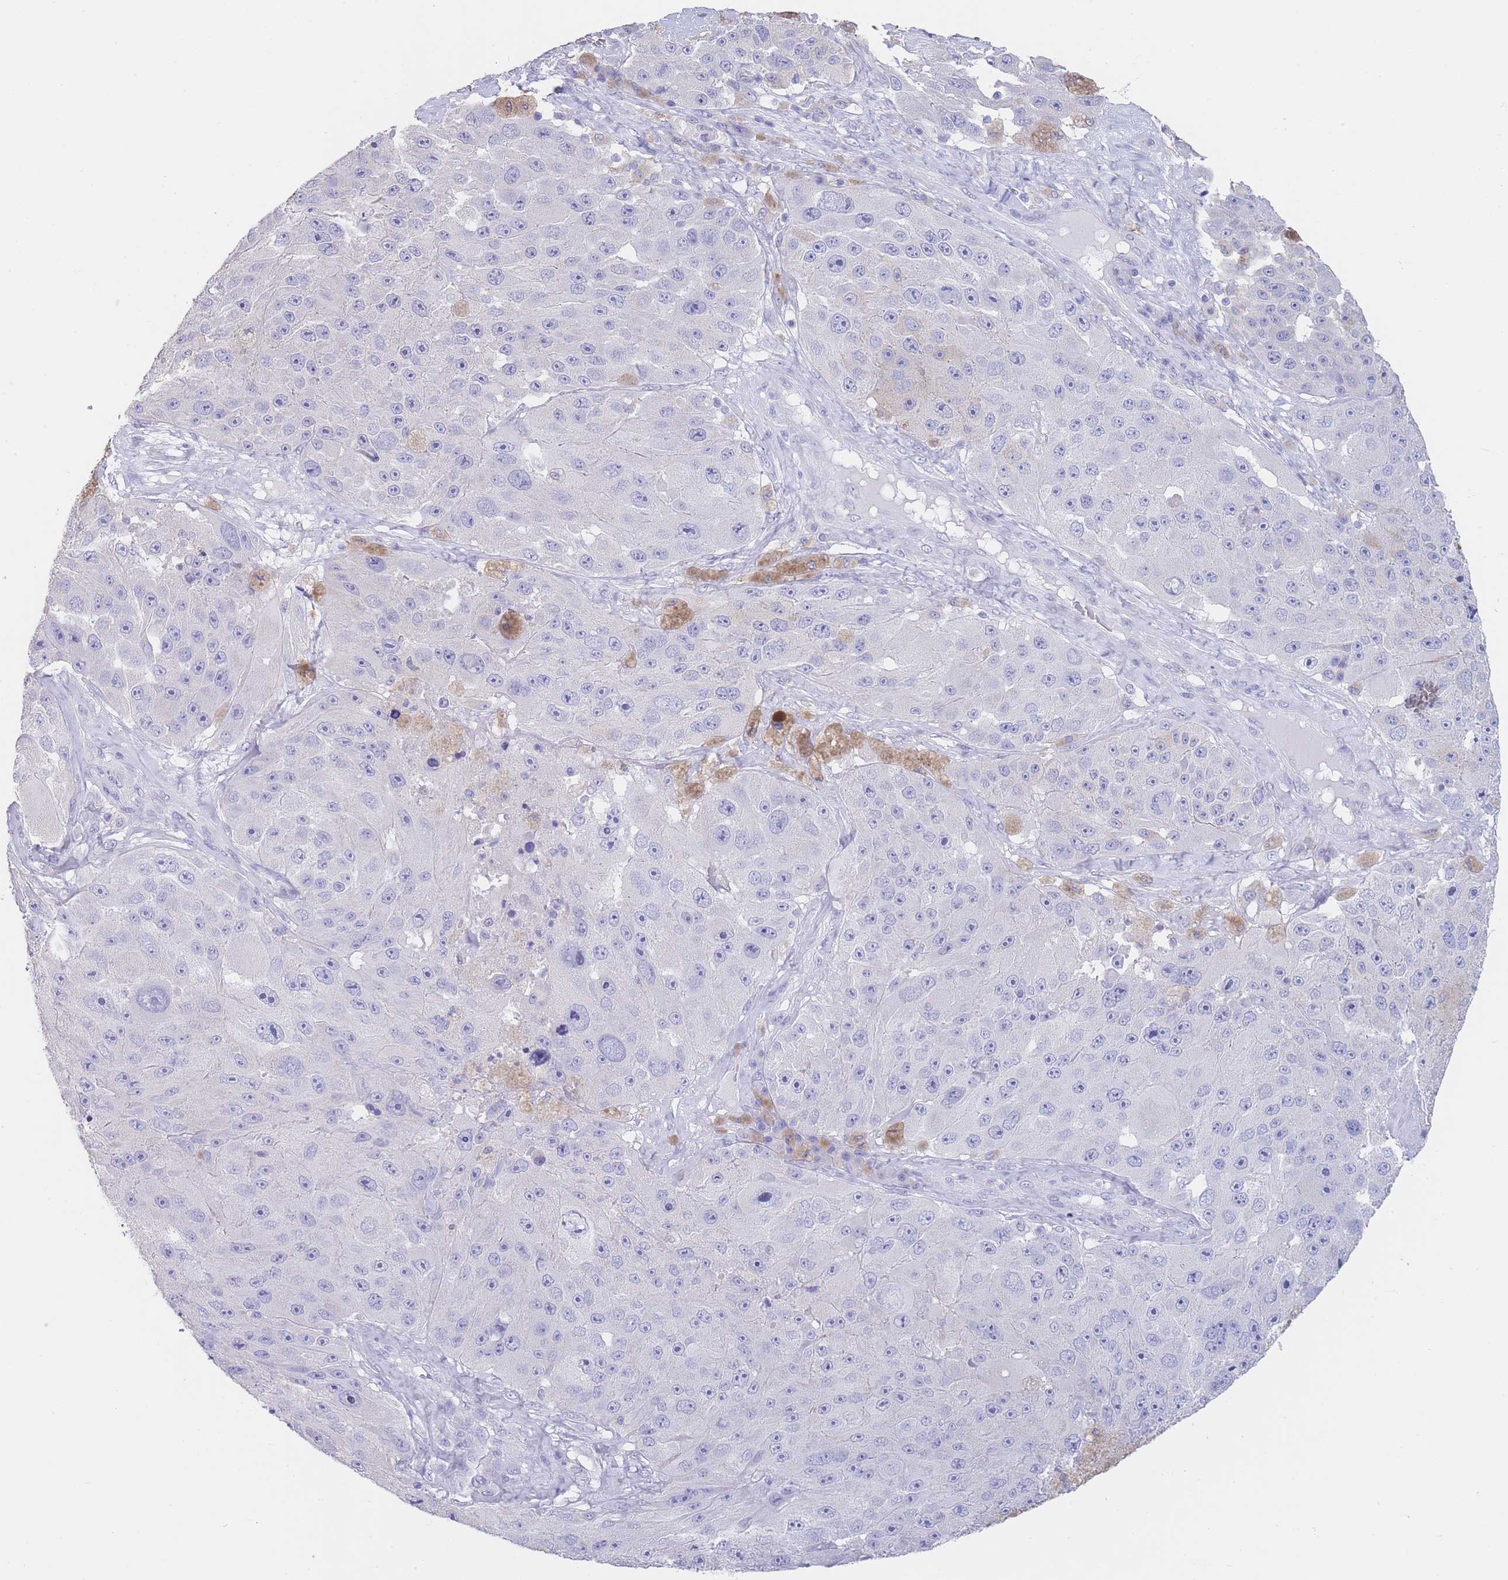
{"staining": {"intensity": "negative", "quantity": "none", "location": "none"}, "tissue": "melanoma", "cell_type": "Tumor cells", "image_type": "cancer", "snomed": [{"axis": "morphology", "description": "Malignant melanoma, Metastatic site"}, {"axis": "topography", "description": "Lymph node"}], "caption": "Tumor cells are negative for protein expression in human melanoma.", "gene": "CD37", "patient": {"sex": "male", "age": 62}}